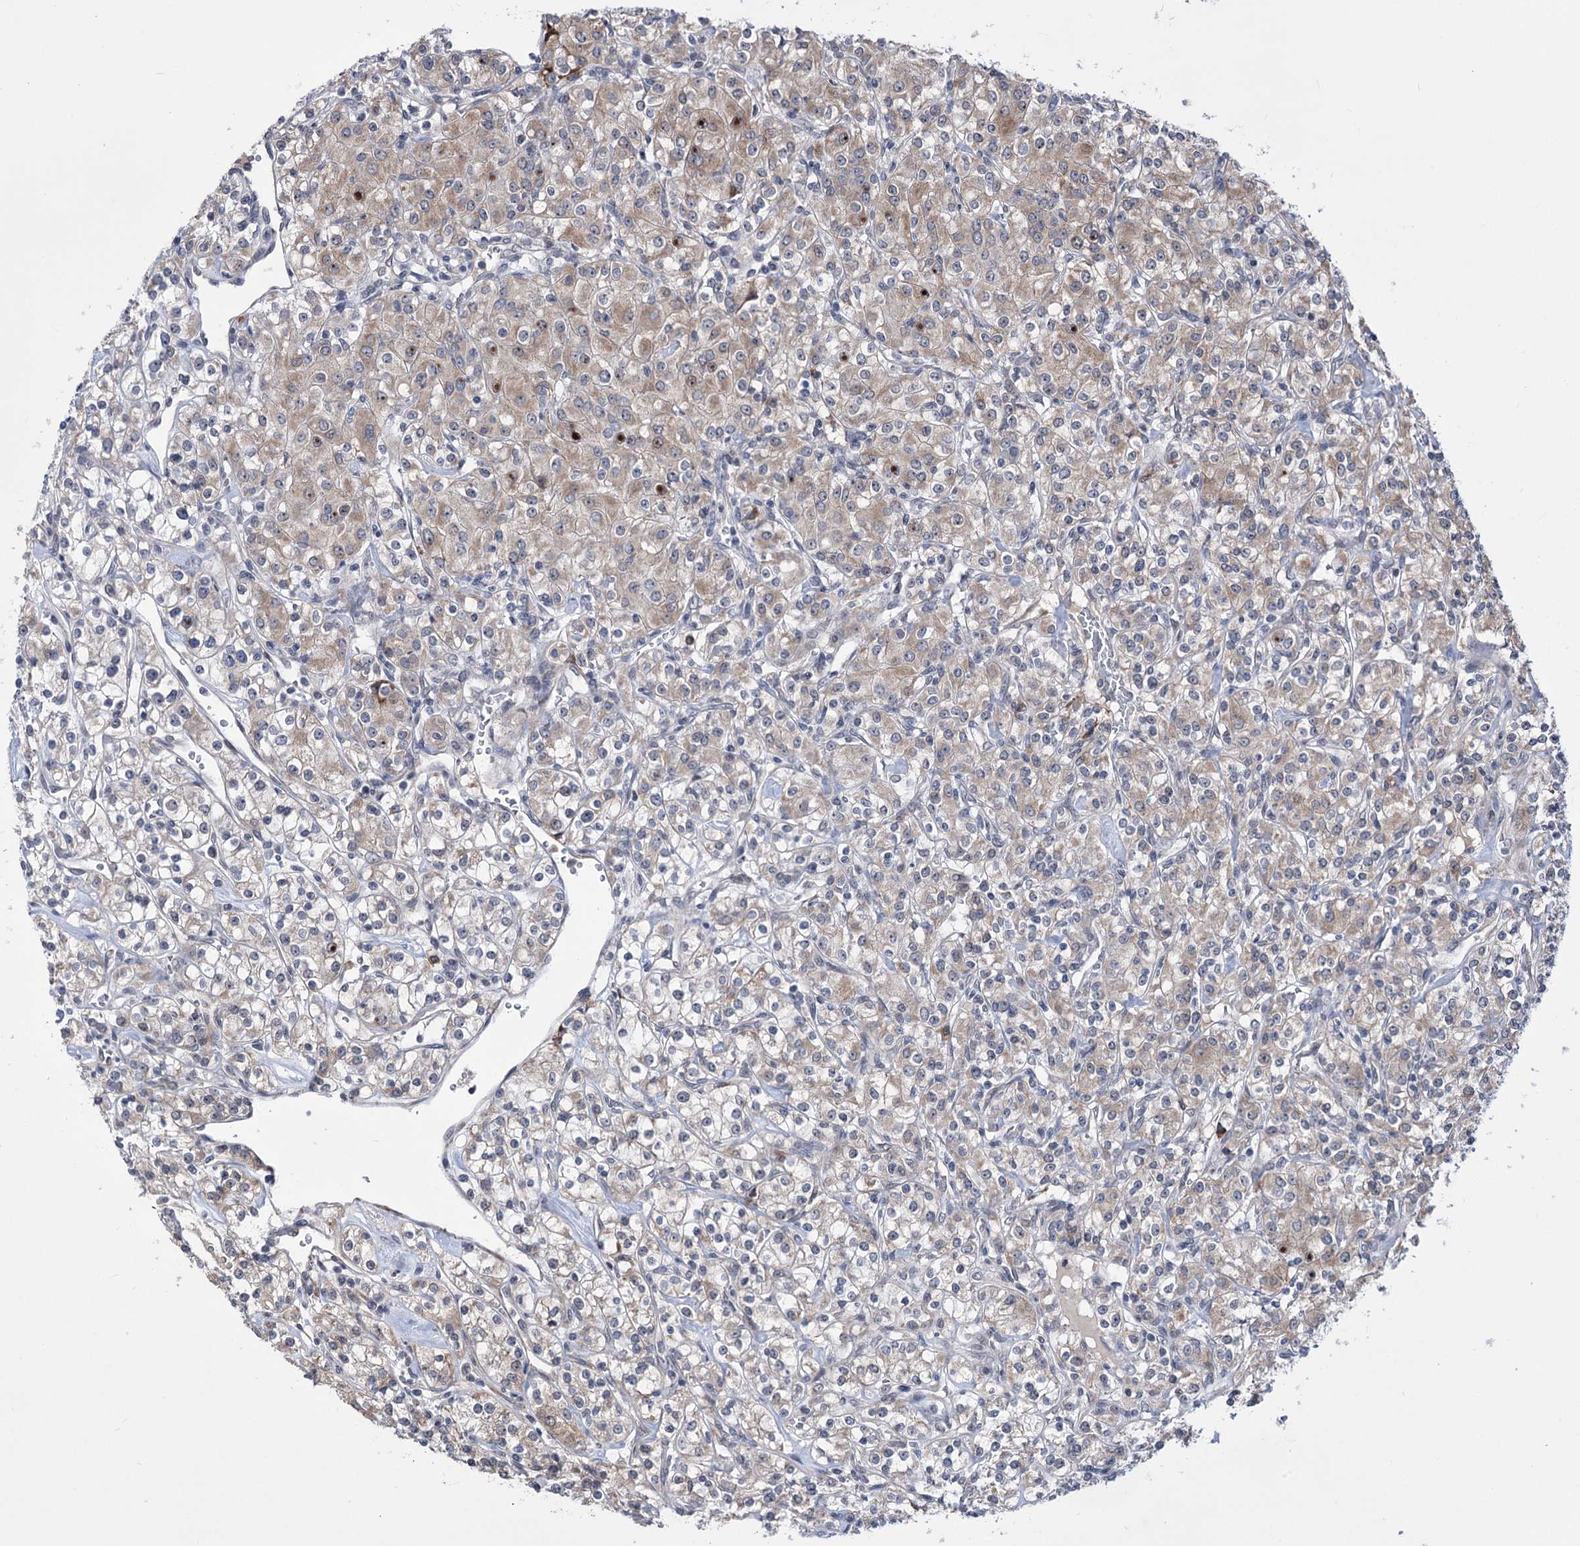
{"staining": {"intensity": "weak", "quantity": "25%-75%", "location": "cytoplasmic/membranous"}, "tissue": "renal cancer", "cell_type": "Tumor cells", "image_type": "cancer", "snomed": [{"axis": "morphology", "description": "Adenocarcinoma, NOS"}, {"axis": "topography", "description": "Kidney"}], "caption": "DAB immunohistochemical staining of human renal cancer shows weak cytoplasmic/membranous protein staining in about 25%-75% of tumor cells. The staining was performed using DAB (3,3'-diaminobenzidine), with brown indicating positive protein expression. Nuclei are stained blue with hematoxylin.", "gene": "PPRC1", "patient": {"sex": "male", "age": 77}}